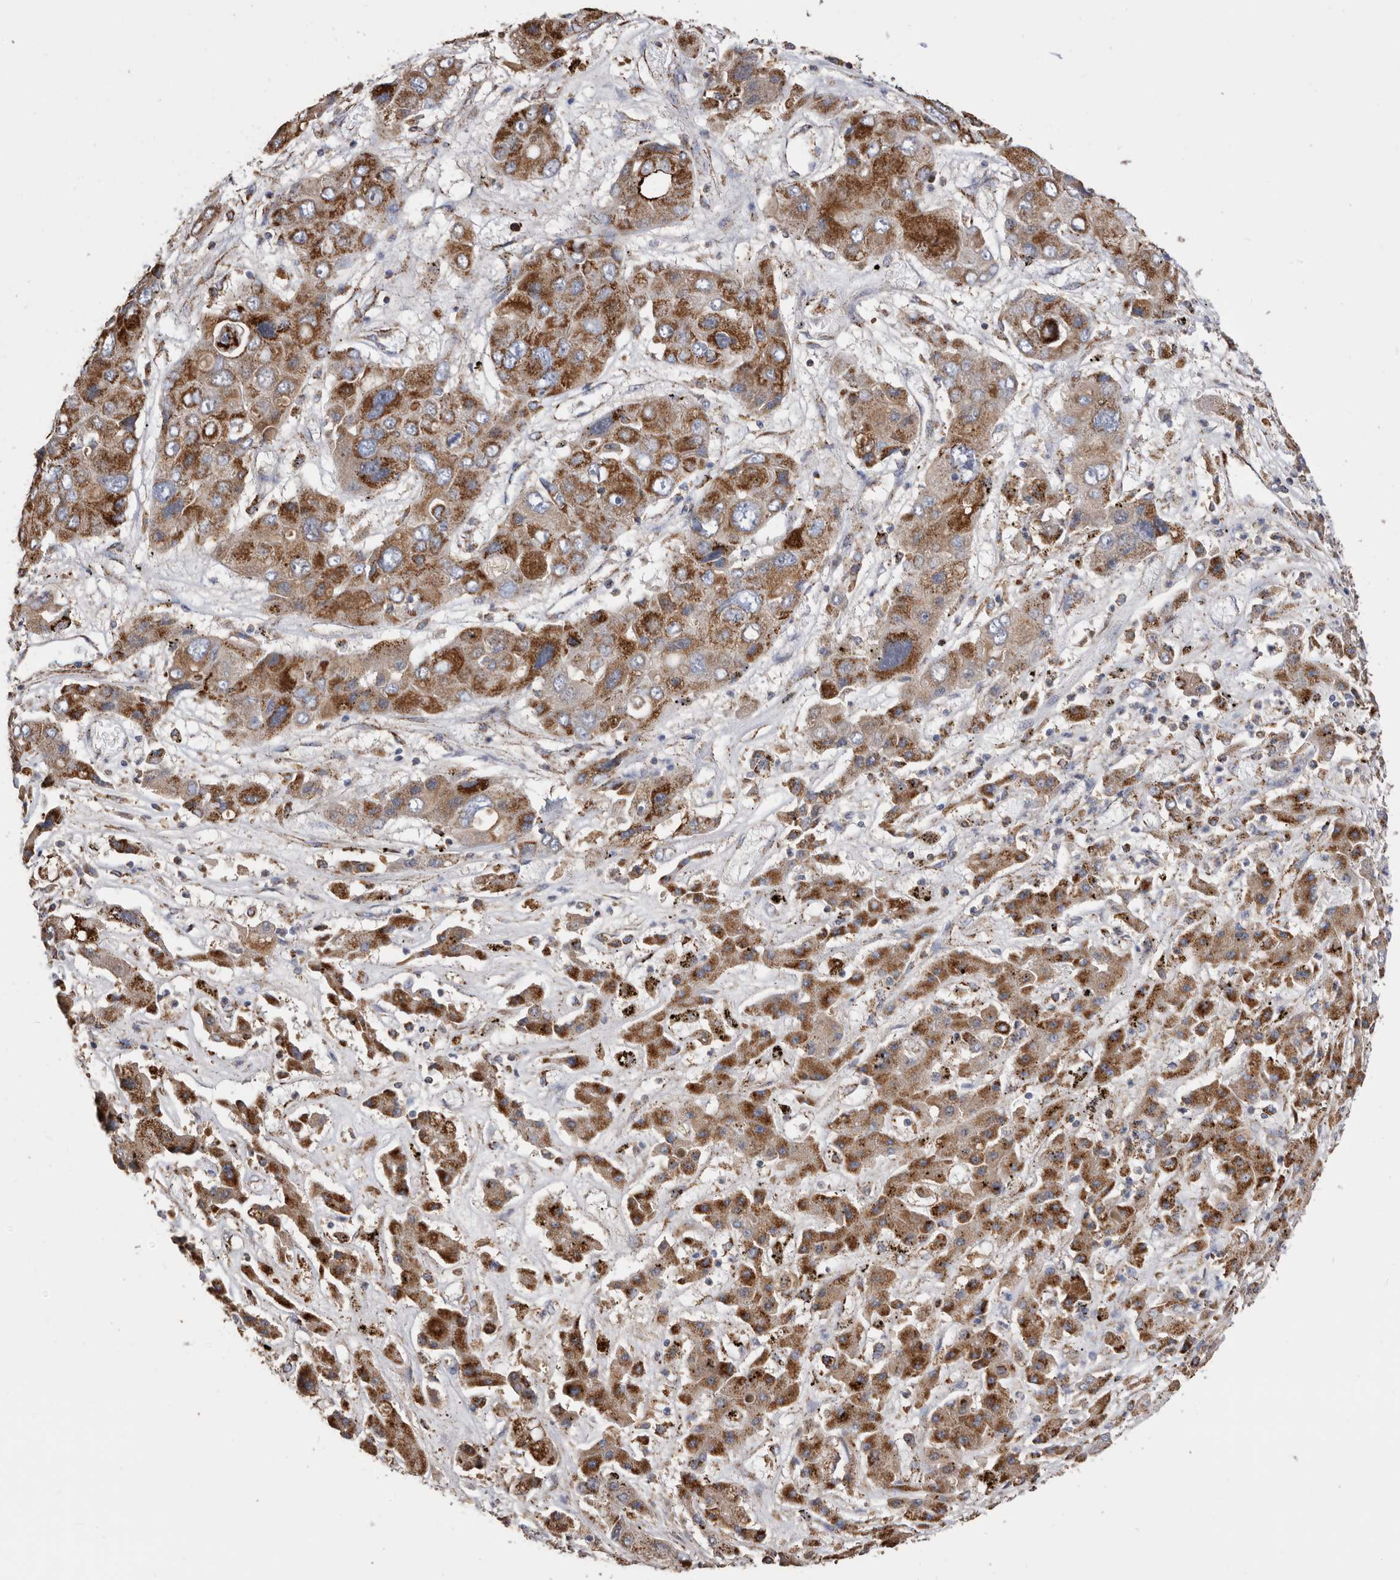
{"staining": {"intensity": "strong", "quantity": ">75%", "location": "cytoplasmic/membranous"}, "tissue": "liver cancer", "cell_type": "Tumor cells", "image_type": "cancer", "snomed": [{"axis": "morphology", "description": "Cholangiocarcinoma"}, {"axis": "topography", "description": "Liver"}], "caption": "High-magnification brightfield microscopy of cholangiocarcinoma (liver) stained with DAB (brown) and counterstained with hematoxylin (blue). tumor cells exhibit strong cytoplasmic/membranous staining is present in about>75% of cells. (DAB (3,3'-diaminobenzidine) = brown stain, brightfield microscopy at high magnification).", "gene": "WFDC1", "patient": {"sex": "male", "age": 67}}